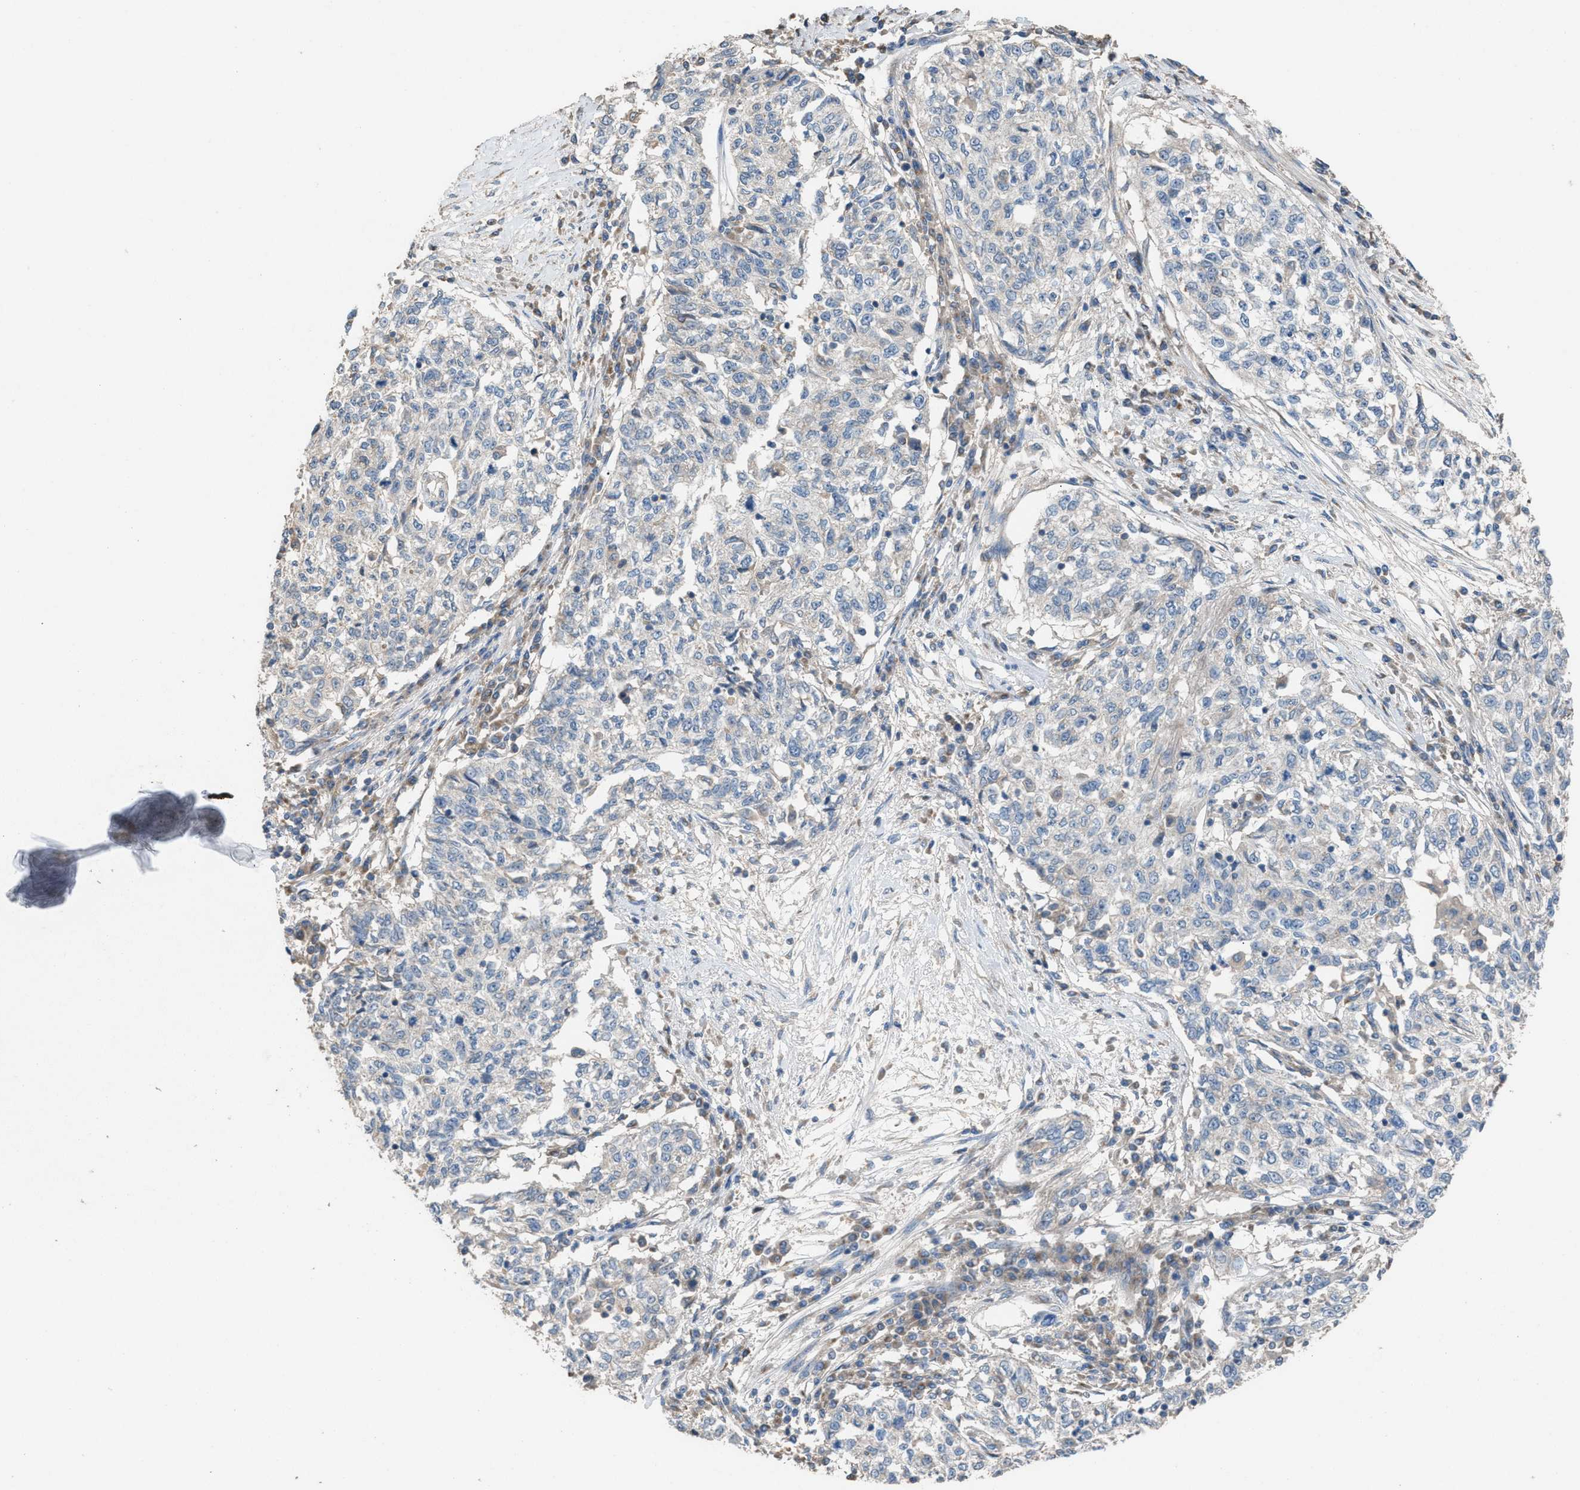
{"staining": {"intensity": "negative", "quantity": "none", "location": "none"}, "tissue": "cervical cancer", "cell_type": "Tumor cells", "image_type": "cancer", "snomed": [{"axis": "morphology", "description": "Squamous cell carcinoma, NOS"}, {"axis": "topography", "description": "Cervix"}], "caption": "This is an immunohistochemistry (IHC) image of human cervical squamous cell carcinoma. There is no staining in tumor cells.", "gene": "TPK1", "patient": {"sex": "female", "age": 57}}